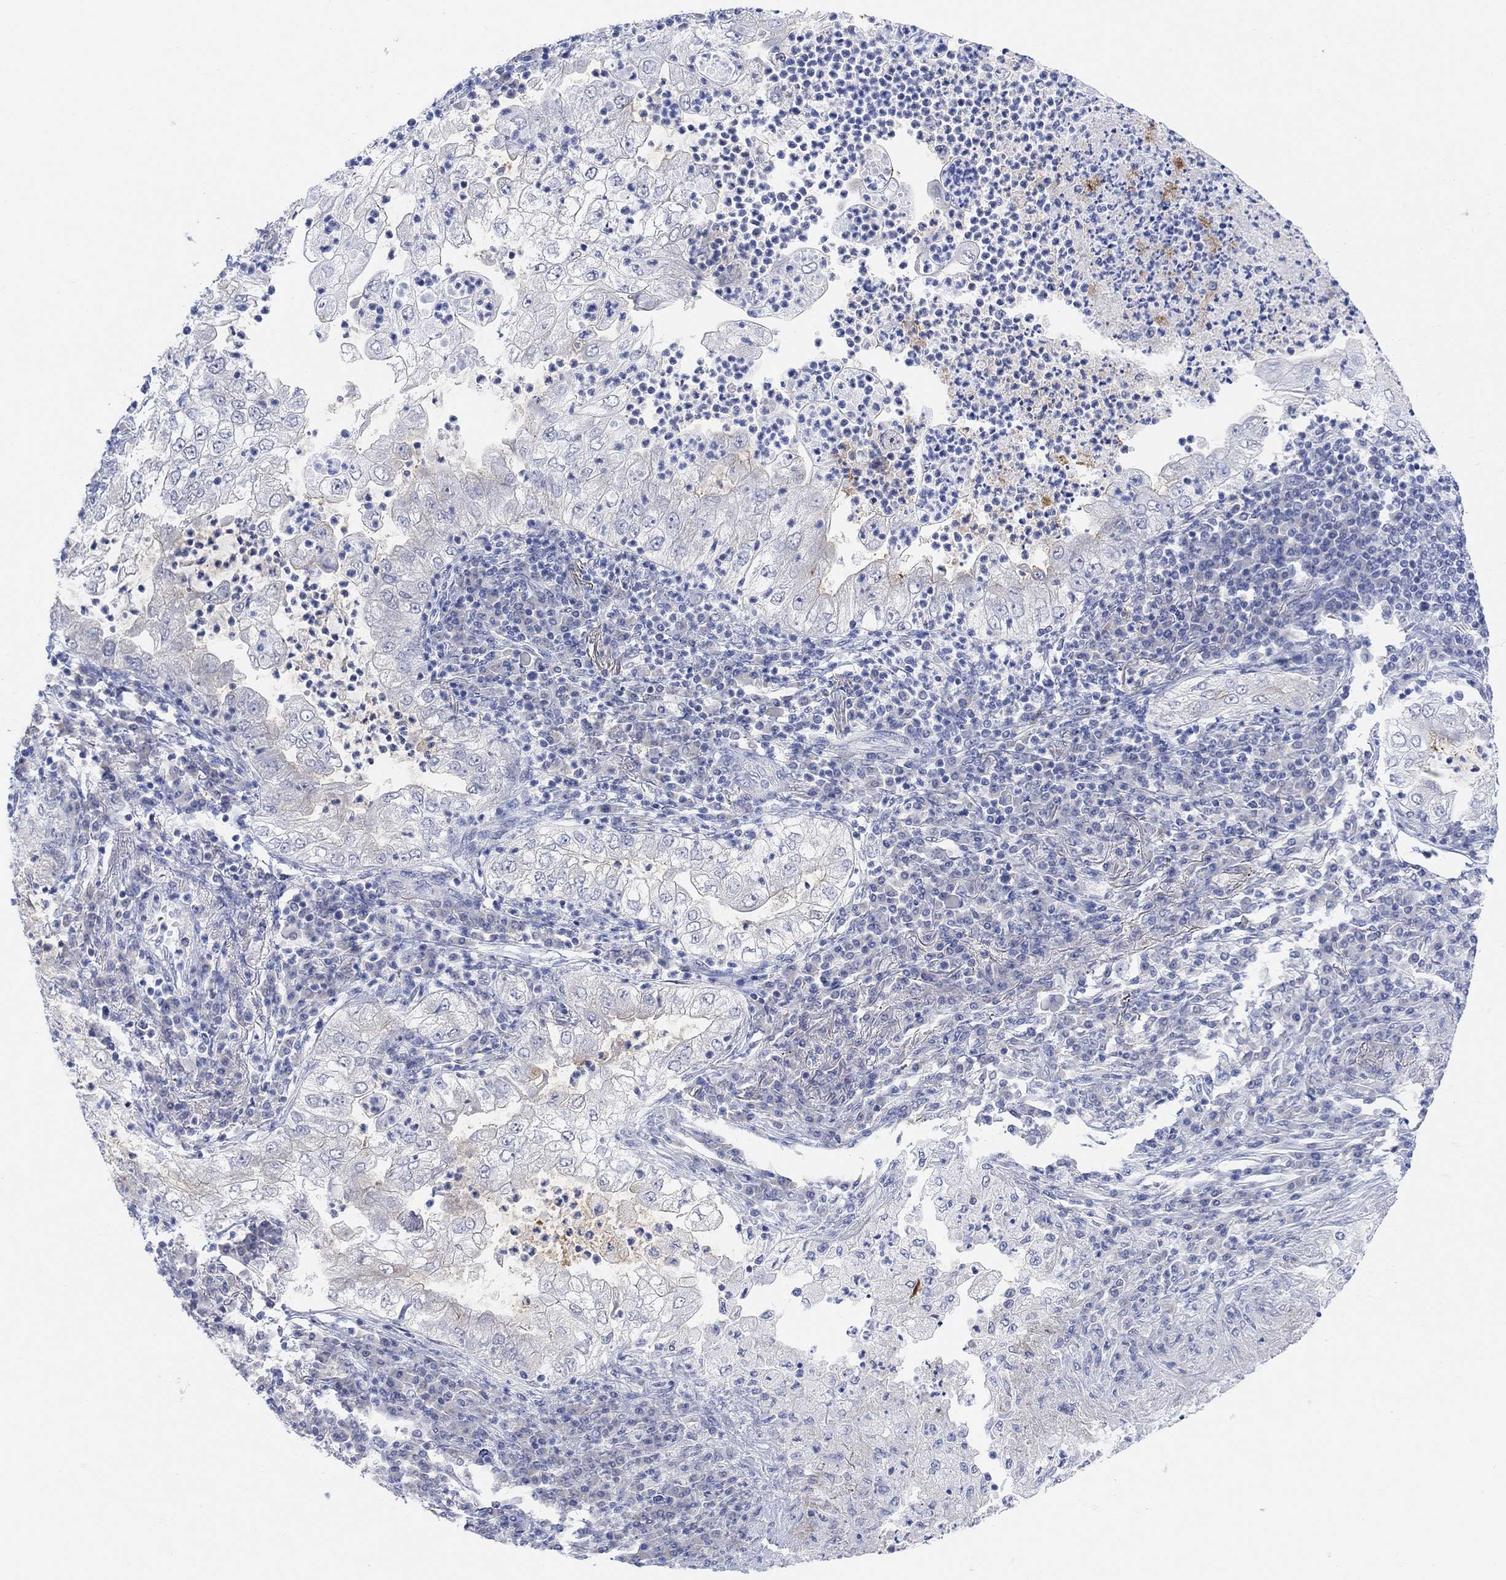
{"staining": {"intensity": "weak", "quantity": "<25%", "location": "cytoplasmic/membranous"}, "tissue": "lung cancer", "cell_type": "Tumor cells", "image_type": "cancer", "snomed": [{"axis": "morphology", "description": "Adenocarcinoma, NOS"}, {"axis": "topography", "description": "Lung"}], "caption": "This is an immunohistochemistry micrograph of lung adenocarcinoma. There is no expression in tumor cells.", "gene": "RIMS1", "patient": {"sex": "female", "age": 73}}